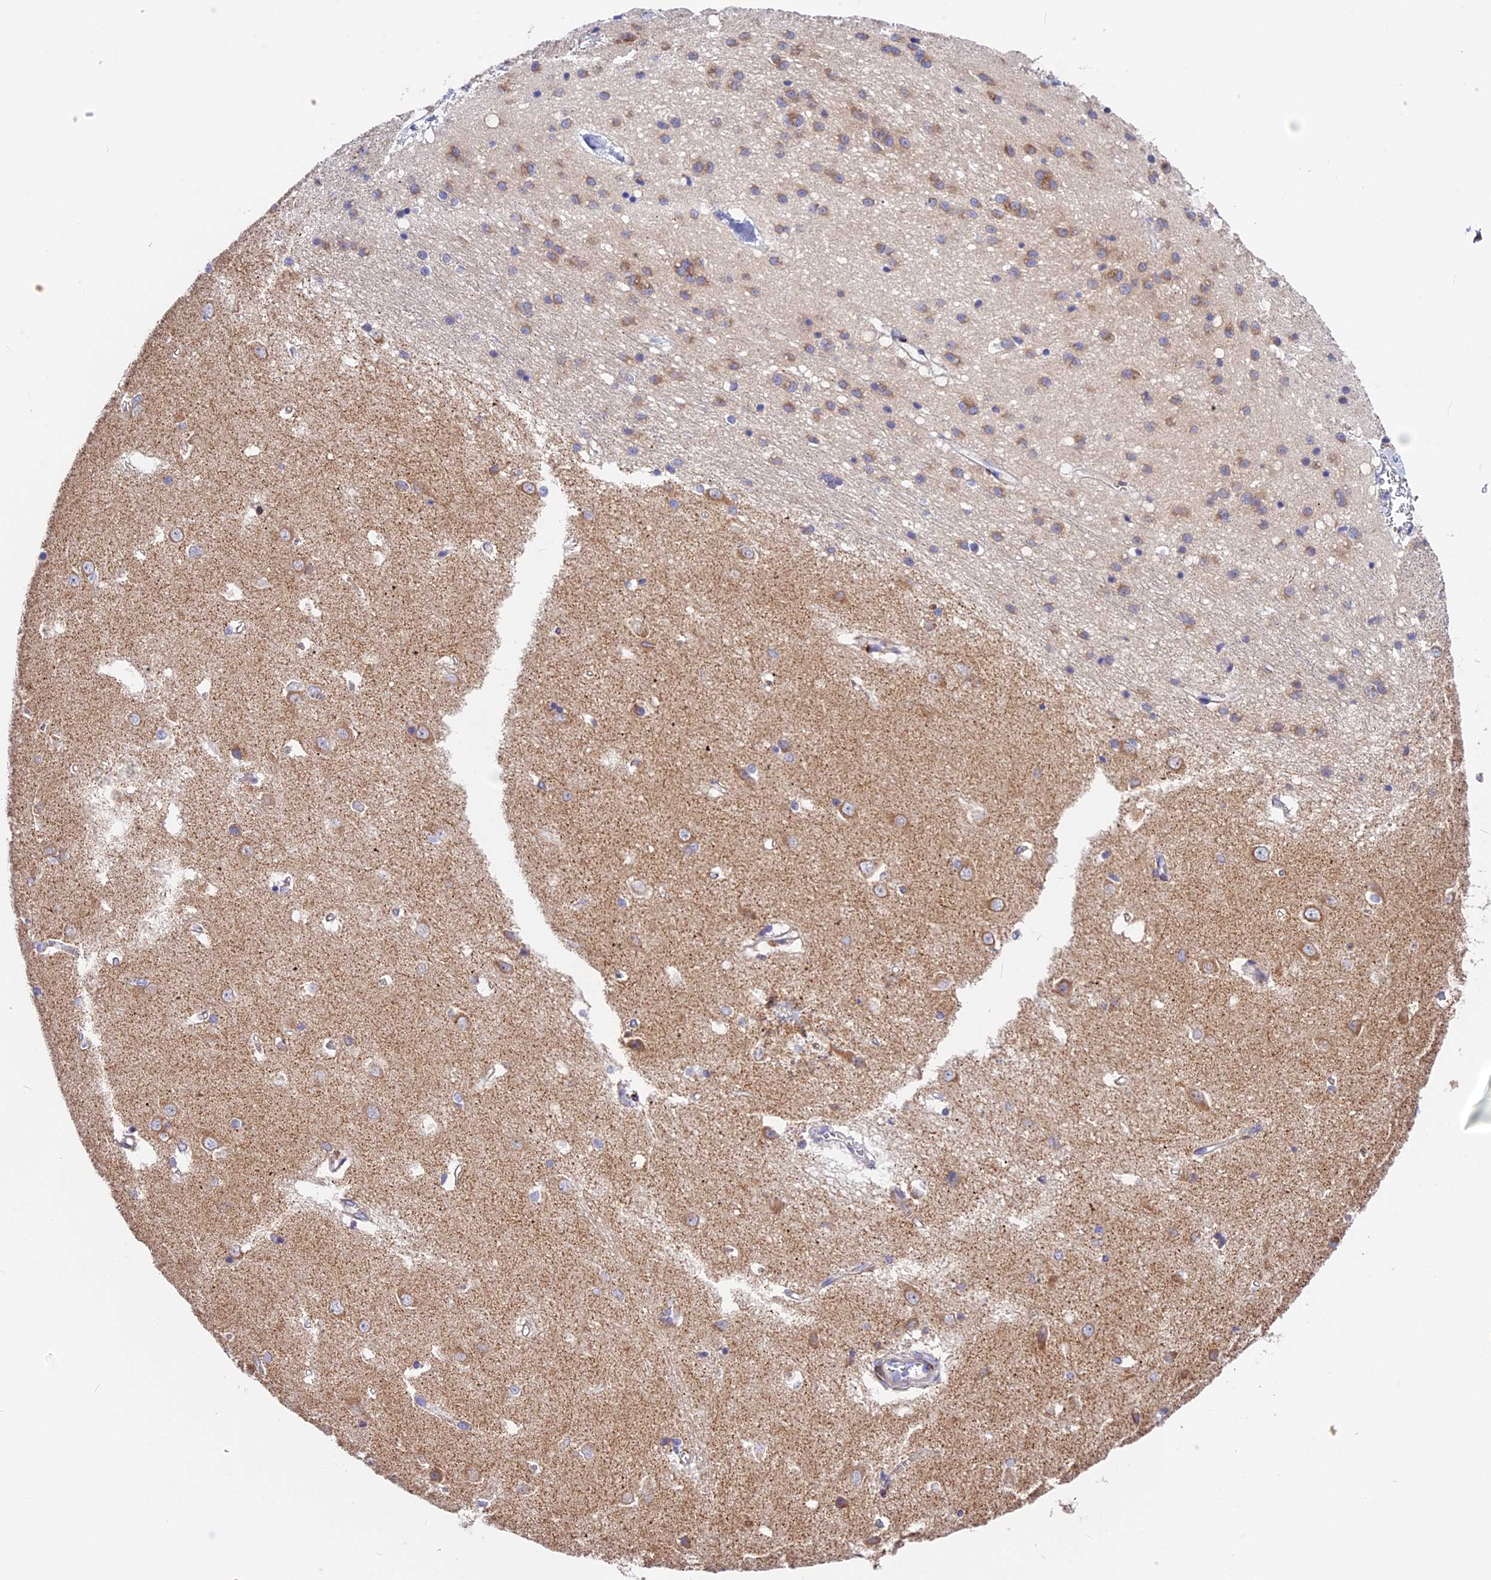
{"staining": {"intensity": "moderate", "quantity": "<25%", "location": "cytoplasmic/membranous"}, "tissue": "caudate", "cell_type": "Glial cells", "image_type": "normal", "snomed": [{"axis": "morphology", "description": "Normal tissue, NOS"}, {"axis": "topography", "description": "Lateral ventricle wall"}], "caption": "A high-resolution micrograph shows IHC staining of normal caudate, which displays moderate cytoplasmic/membranous expression in about <25% of glial cells. Immunohistochemistry (ihc) stains the protein in brown and the nuclei are stained blue.", "gene": "MRAS", "patient": {"sex": "male", "age": 37}}